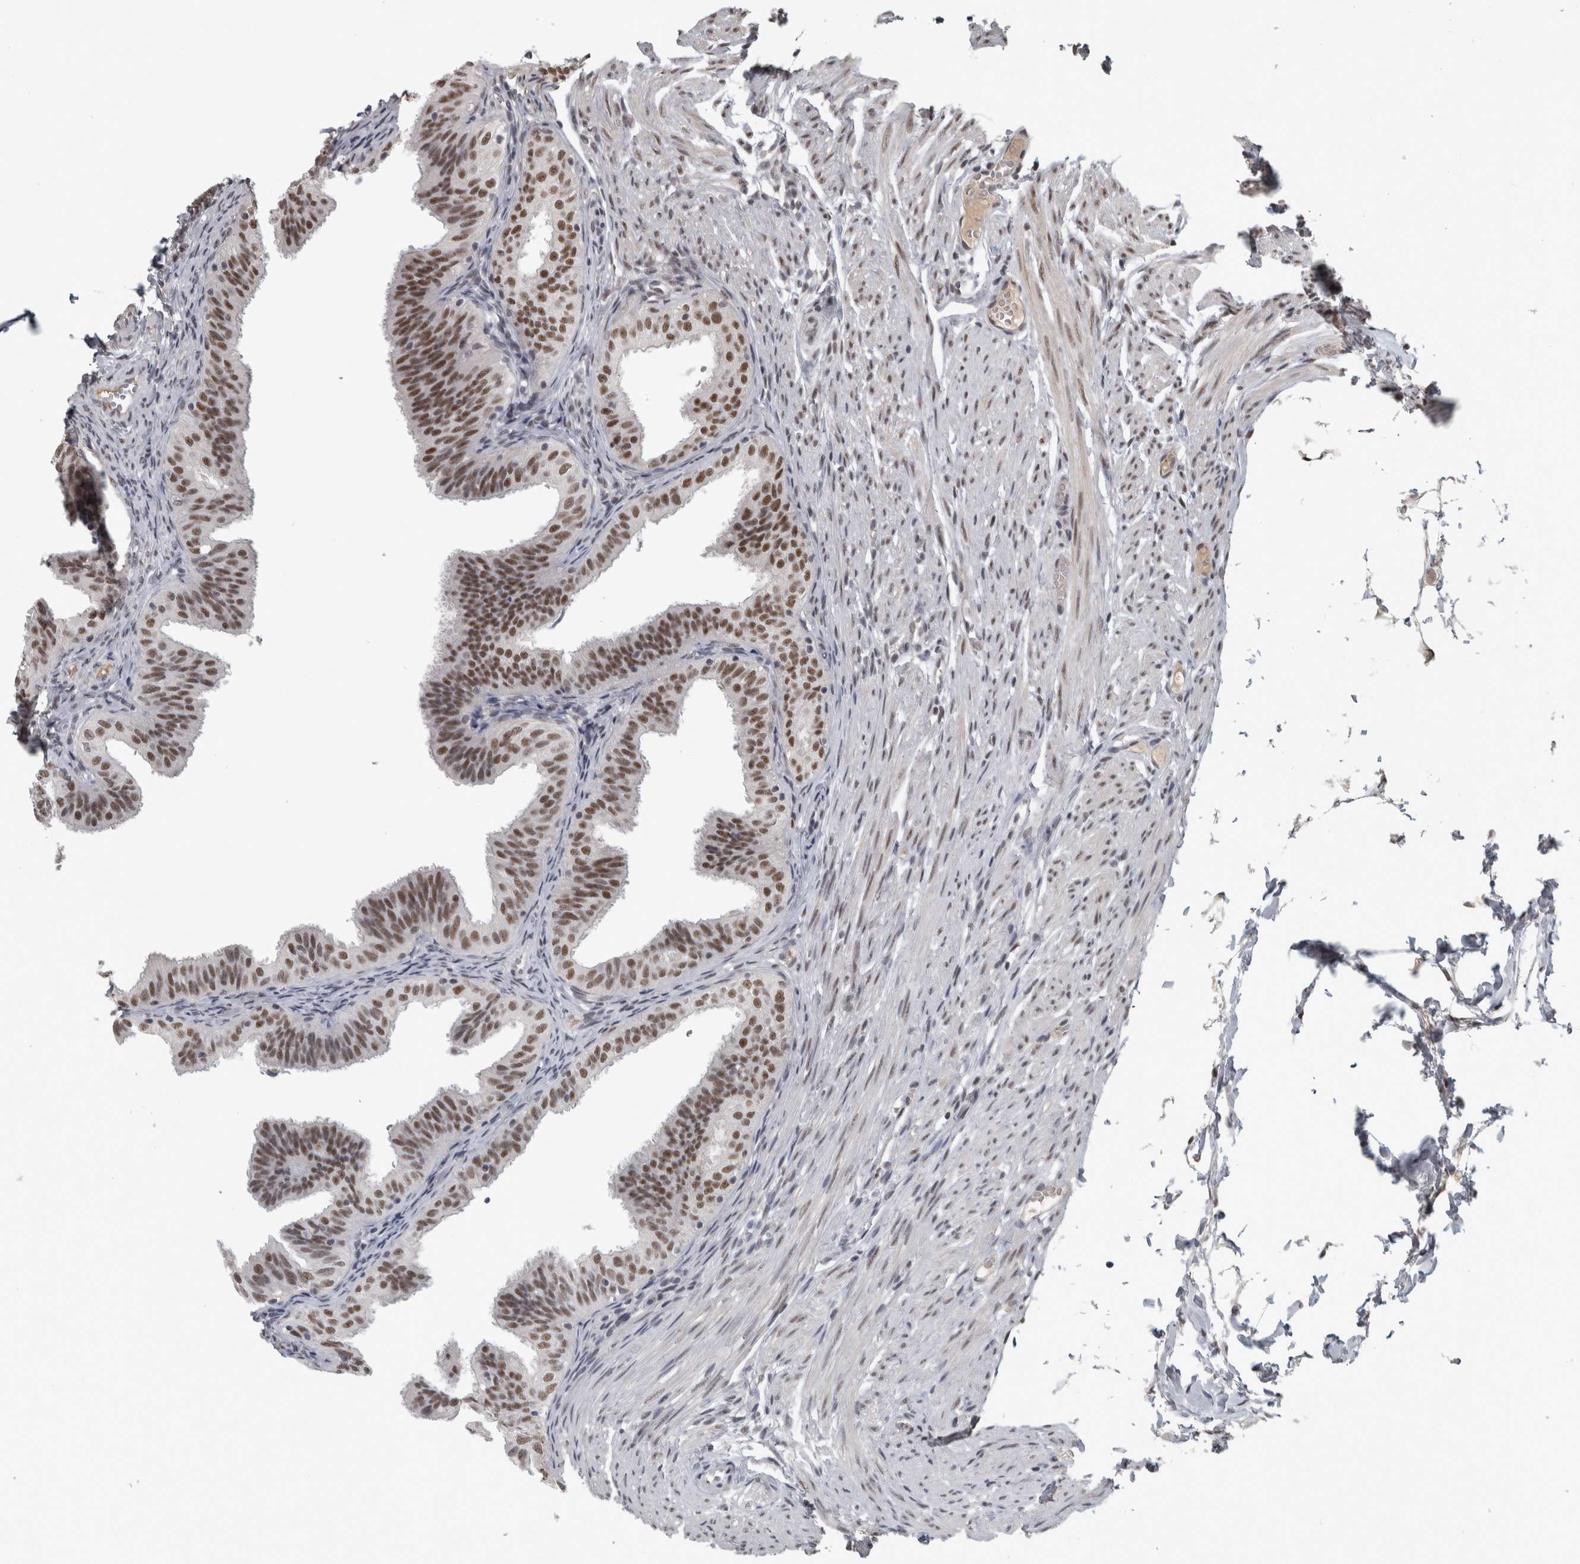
{"staining": {"intensity": "moderate", "quantity": ">75%", "location": "nuclear"}, "tissue": "fallopian tube", "cell_type": "Glandular cells", "image_type": "normal", "snomed": [{"axis": "morphology", "description": "Normal tissue, NOS"}, {"axis": "topography", "description": "Fallopian tube"}], "caption": "High-power microscopy captured an IHC micrograph of benign fallopian tube, revealing moderate nuclear staining in about >75% of glandular cells. The protein of interest is shown in brown color, while the nuclei are stained blue.", "gene": "DDX42", "patient": {"sex": "female", "age": 35}}